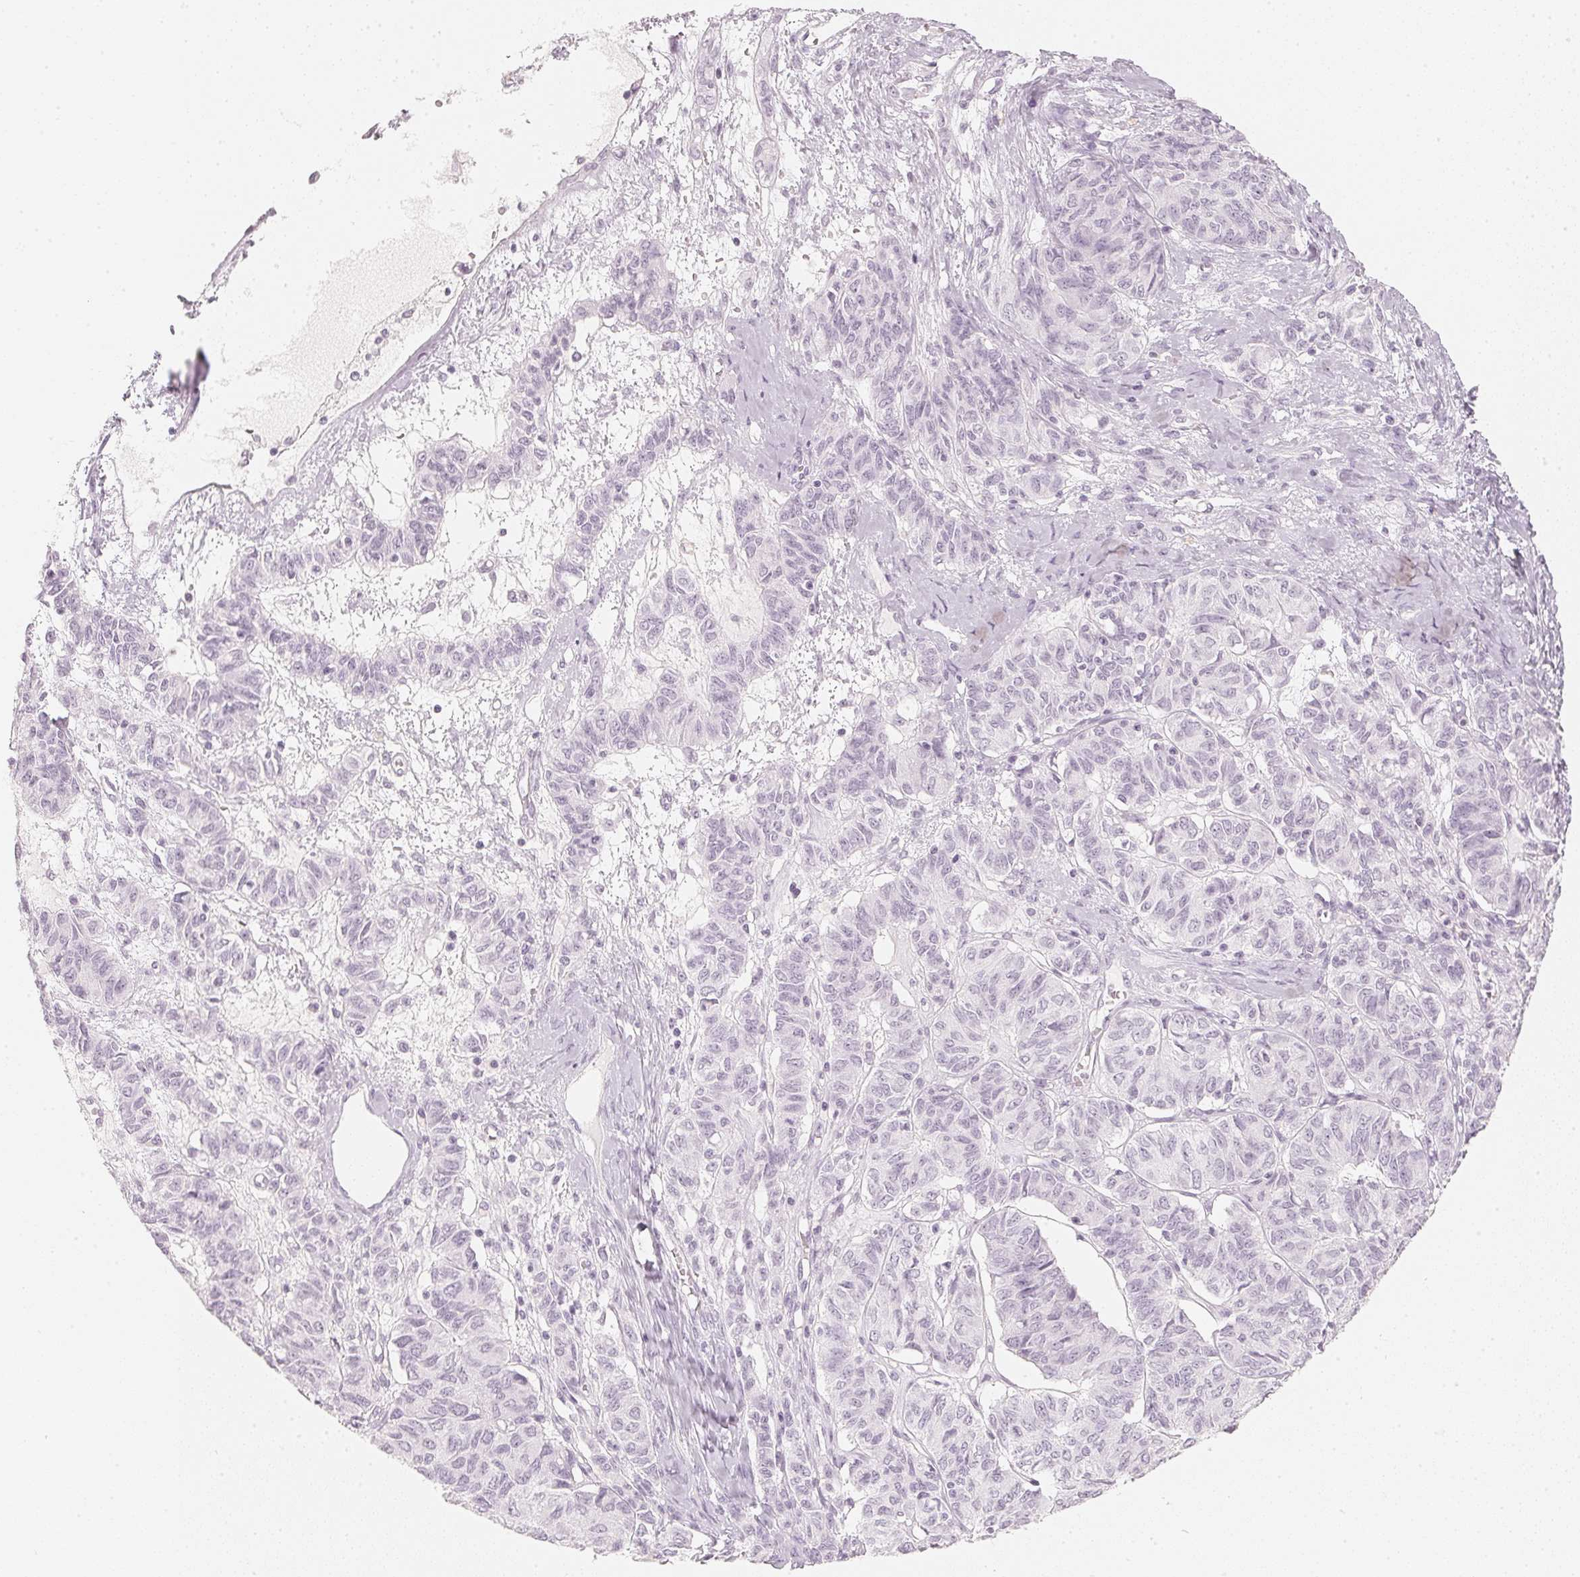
{"staining": {"intensity": "negative", "quantity": "none", "location": "none"}, "tissue": "ovarian cancer", "cell_type": "Tumor cells", "image_type": "cancer", "snomed": [{"axis": "morphology", "description": "Carcinoma, endometroid"}, {"axis": "topography", "description": "Ovary"}], "caption": "The histopathology image reveals no staining of tumor cells in endometroid carcinoma (ovarian).", "gene": "SLC22A8", "patient": {"sex": "female", "age": 80}}